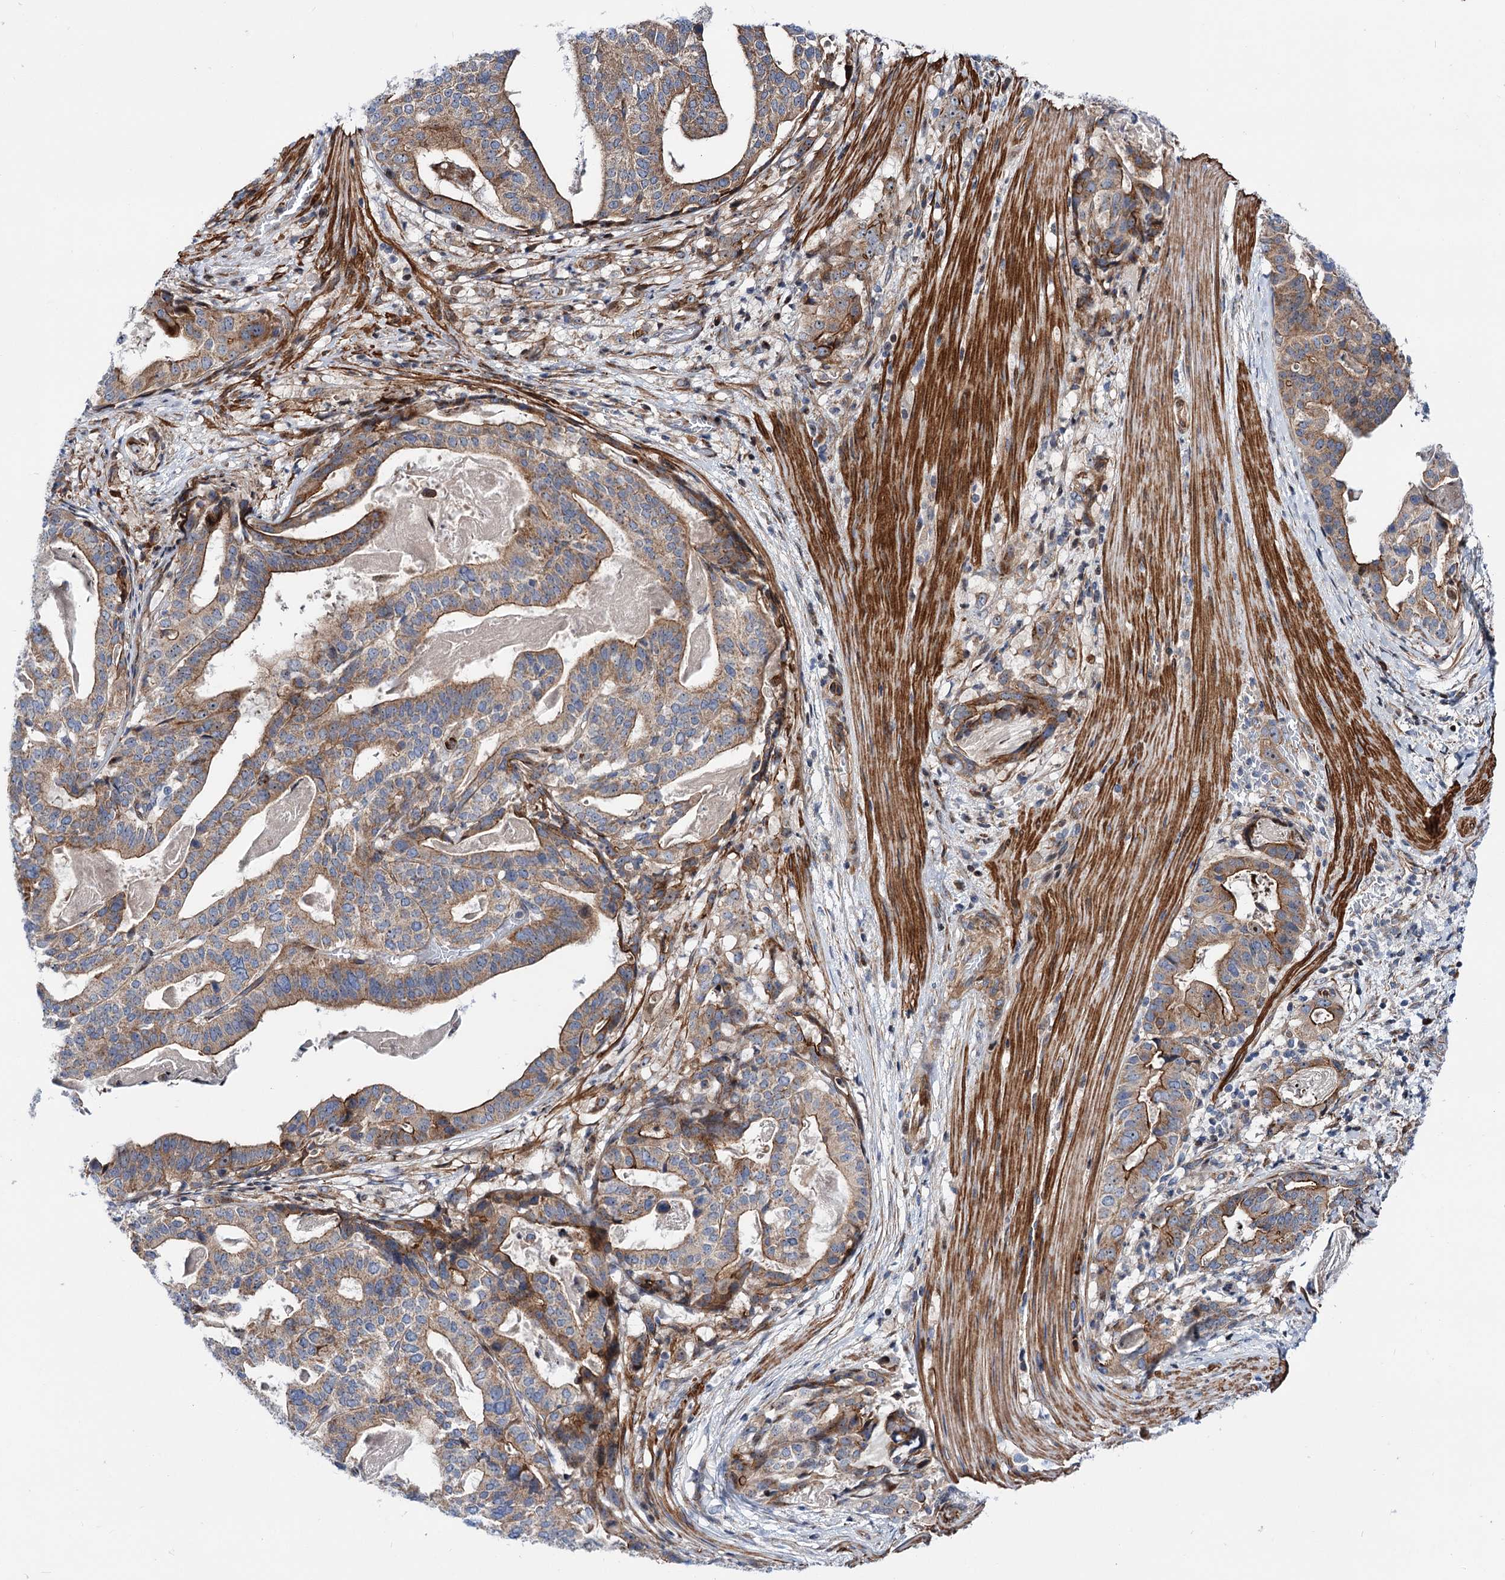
{"staining": {"intensity": "moderate", "quantity": "25%-75%", "location": "cytoplasmic/membranous"}, "tissue": "stomach cancer", "cell_type": "Tumor cells", "image_type": "cancer", "snomed": [{"axis": "morphology", "description": "Adenocarcinoma, NOS"}, {"axis": "topography", "description": "Stomach"}], "caption": "This is a micrograph of immunohistochemistry (IHC) staining of stomach cancer, which shows moderate expression in the cytoplasmic/membranous of tumor cells.", "gene": "THAP9", "patient": {"sex": "male", "age": 48}}